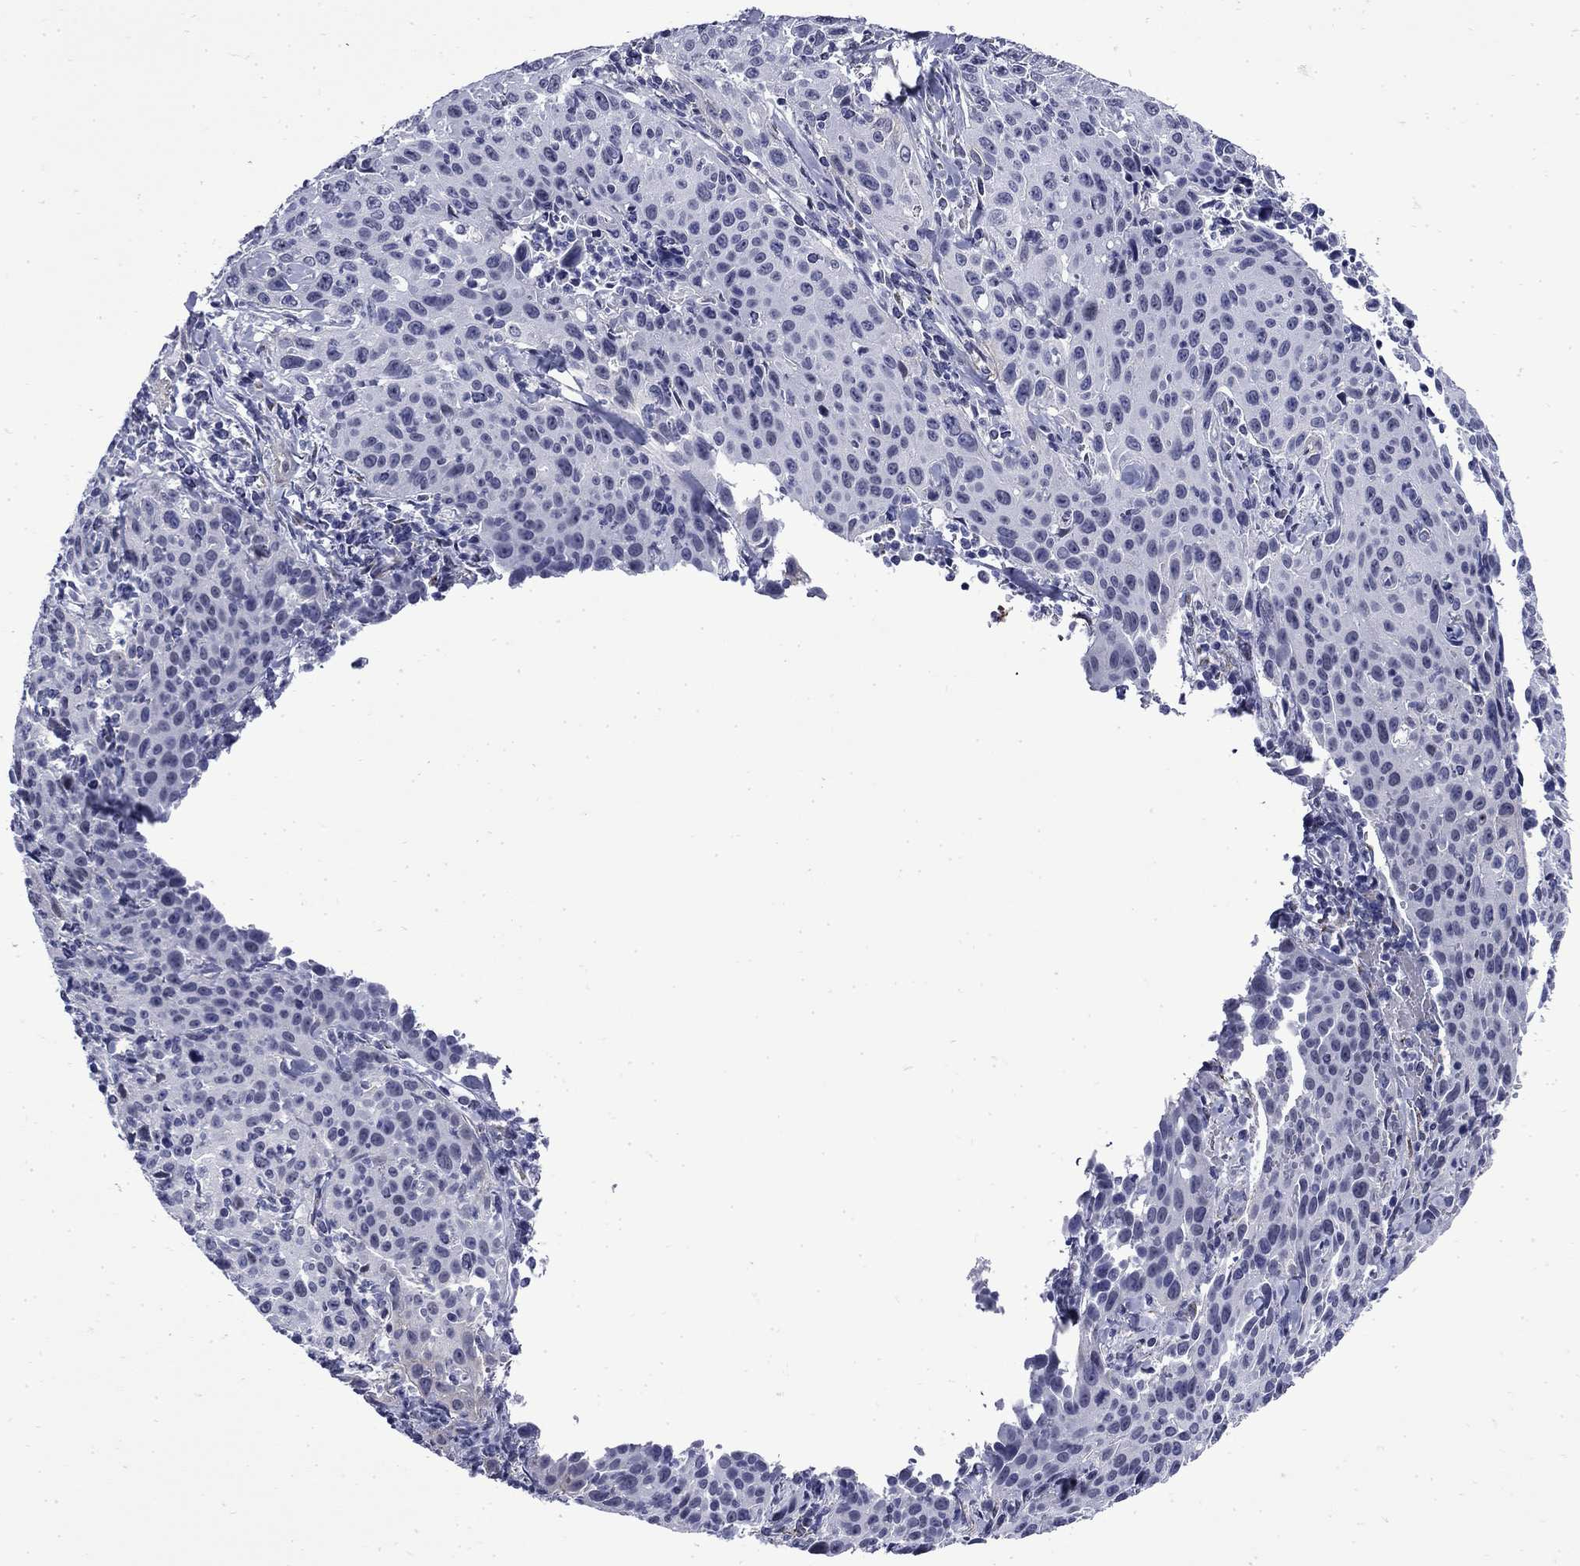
{"staining": {"intensity": "negative", "quantity": "none", "location": "none"}, "tissue": "cervical cancer", "cell_type": "Tumor cells", "image_type": "cancer", "snomed": [{"axis": "morphology", "description": "Squamous cell carcinoma, NOS"}, {"axis": "topography", "description": "Cervix"}], "caption": "Tumor cells are negative for brown protein staining in cervical cancer. The staining is performed using DAB (3,3'-diaminobenzidine) brown chromogen with nuclei counter-stained in using hematoxylin.", "gene": "MGARP", "patient": {"sex": "female", "age": 26}}